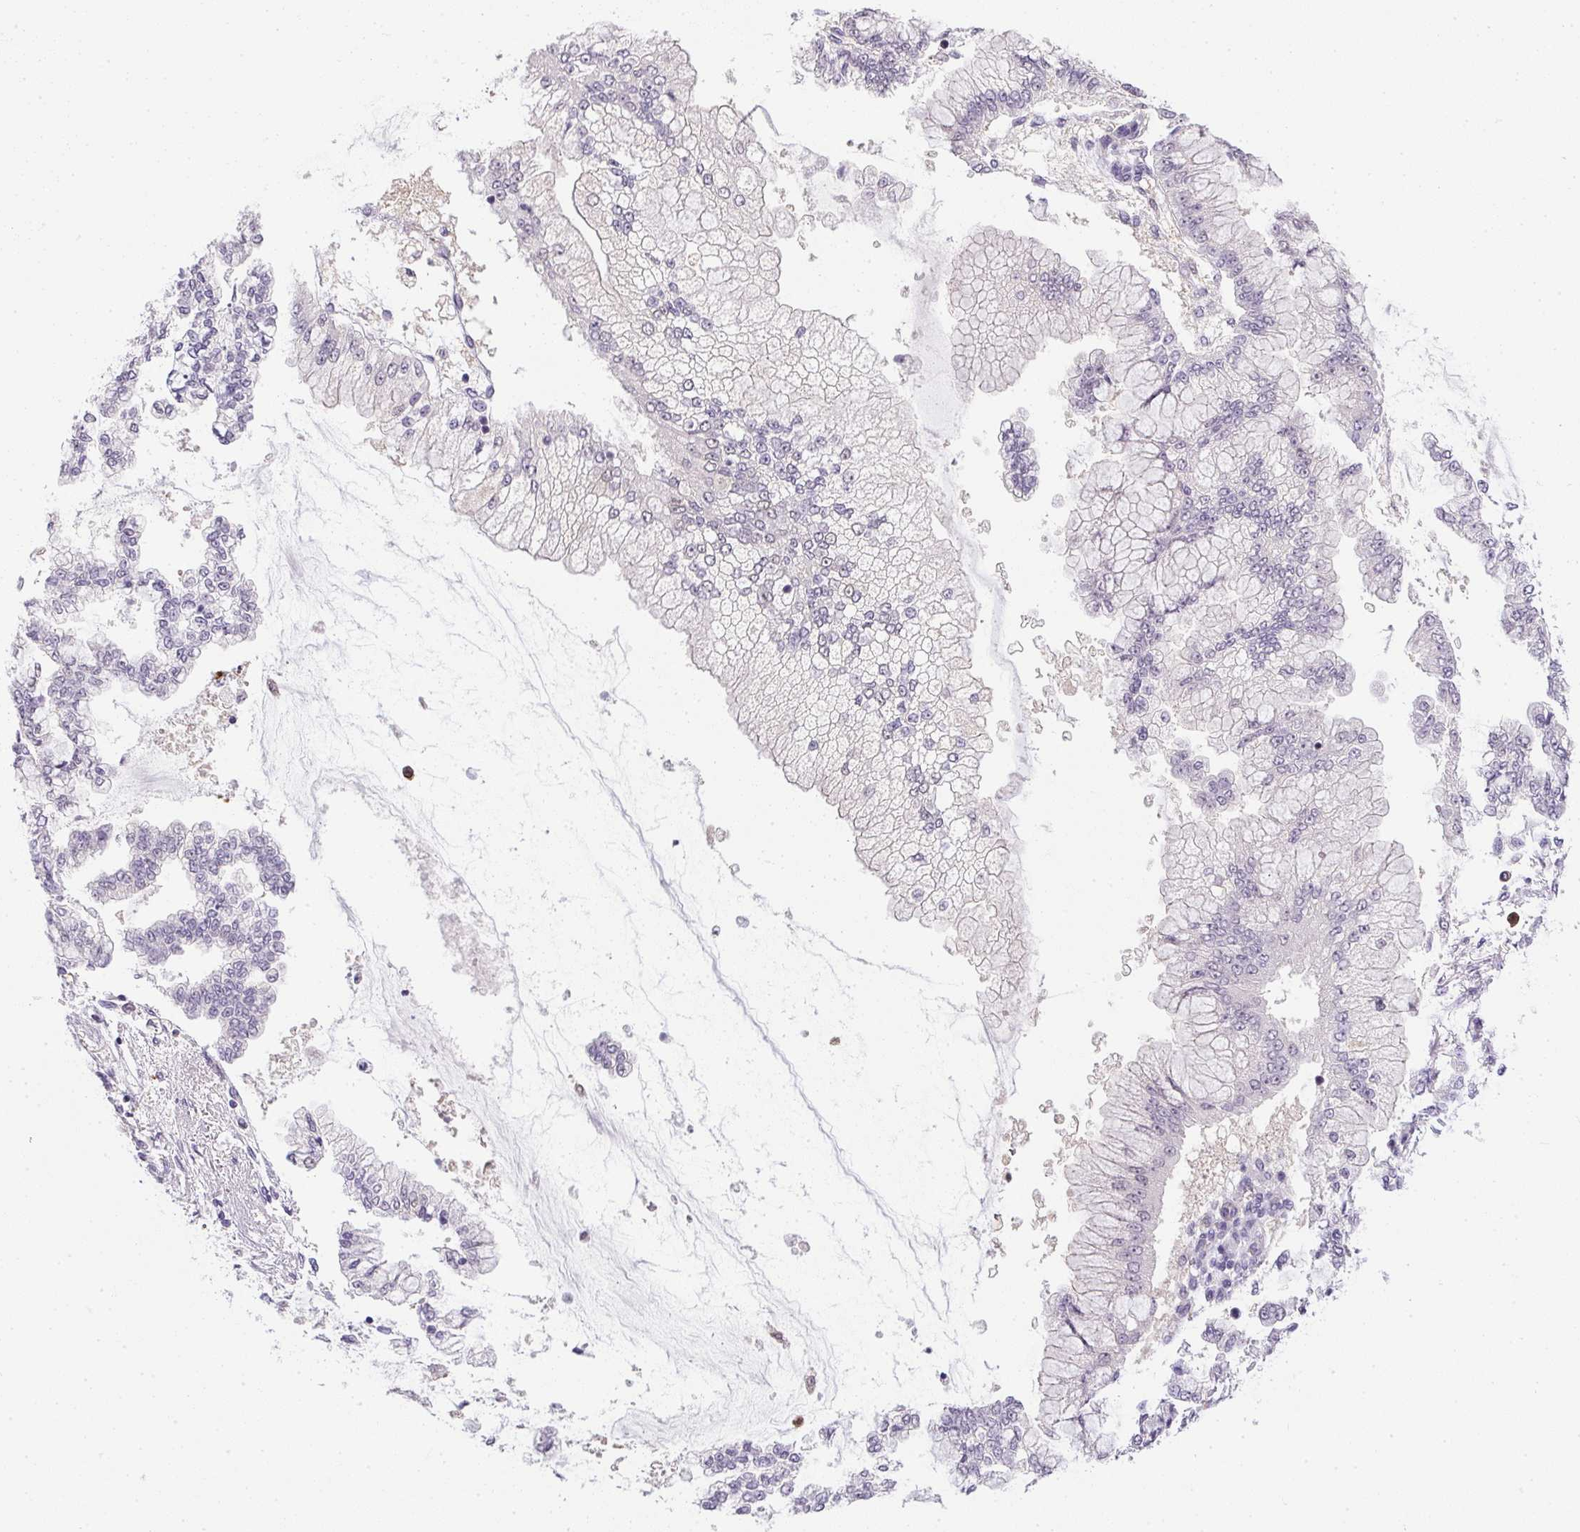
{"staining": {"intensity": "negative", "quantity": "none", "location": "none"}, "tissue": "stomach cancer", "cell_type": "Tumor cells", "image_type": "cancer", "snomed": [{"axis": "morphology", "description": "Adenocarcinoma, NOS"}, {"axis": "topography", "description": "Stomach, upper"}], "caption": "Tumor cells are negative for protein expression in human stomach cancer (adenocarcinoma).", "gene": "DNAJC5G", "patient": {"sex": "female", "age": 74}}